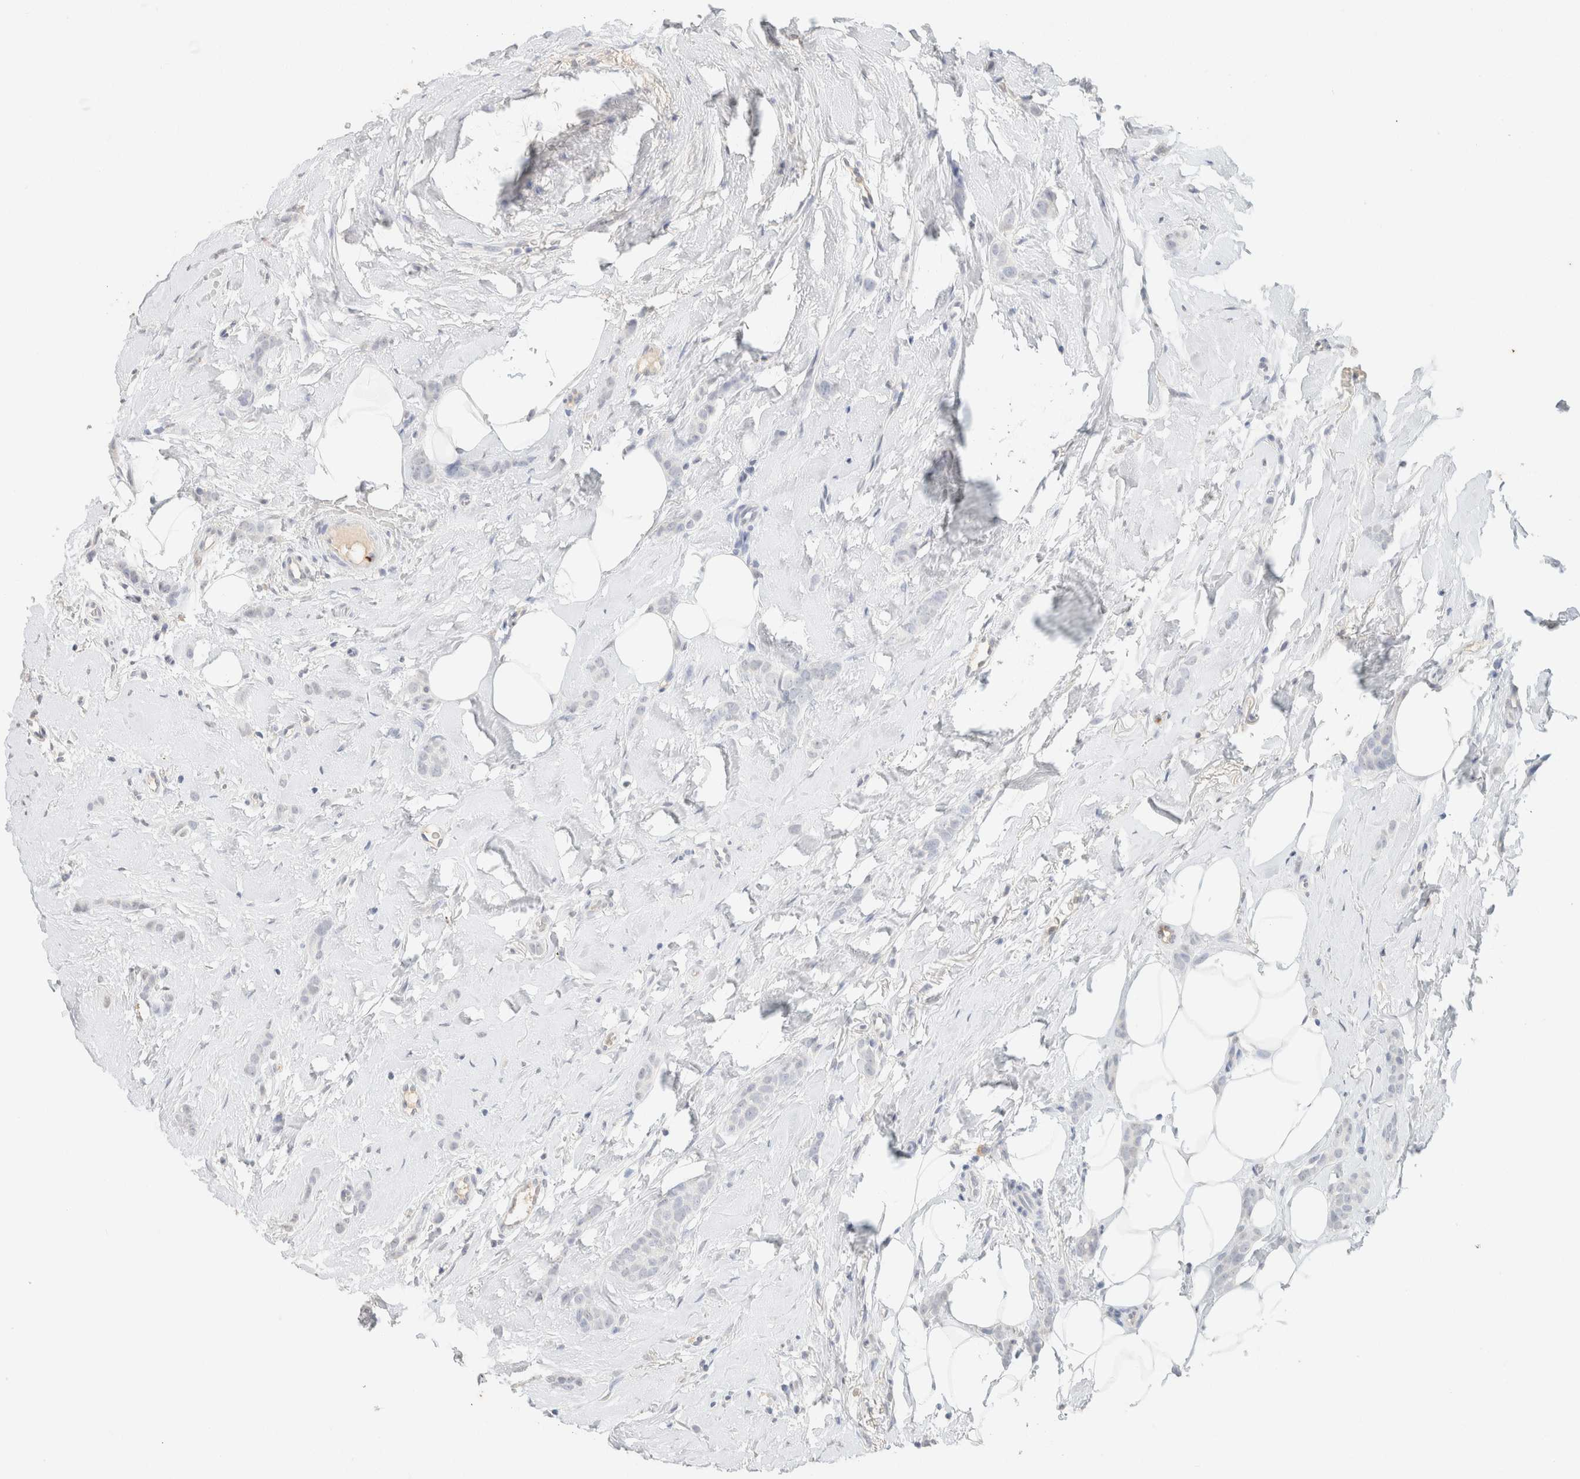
{"staining": {"intensity": "negative", "quantity": "none", "location": "none"}, "tissue": "breast cancer", "cell_type": "Tumor cells", "image_type": "cancer", "snomed": [{"axis": "morphology", "description": "Lobular carcinoma"}, {"axis": "topography", "description": "Skin"}, {"axis": "topography", "description": "Breast"}], "caption": "IHC of breast cancer (lobular carcinoma) shows no positivity in tumor cells.", "gene": "CPA1", "patient": {"sex": "female", "age": 46}}